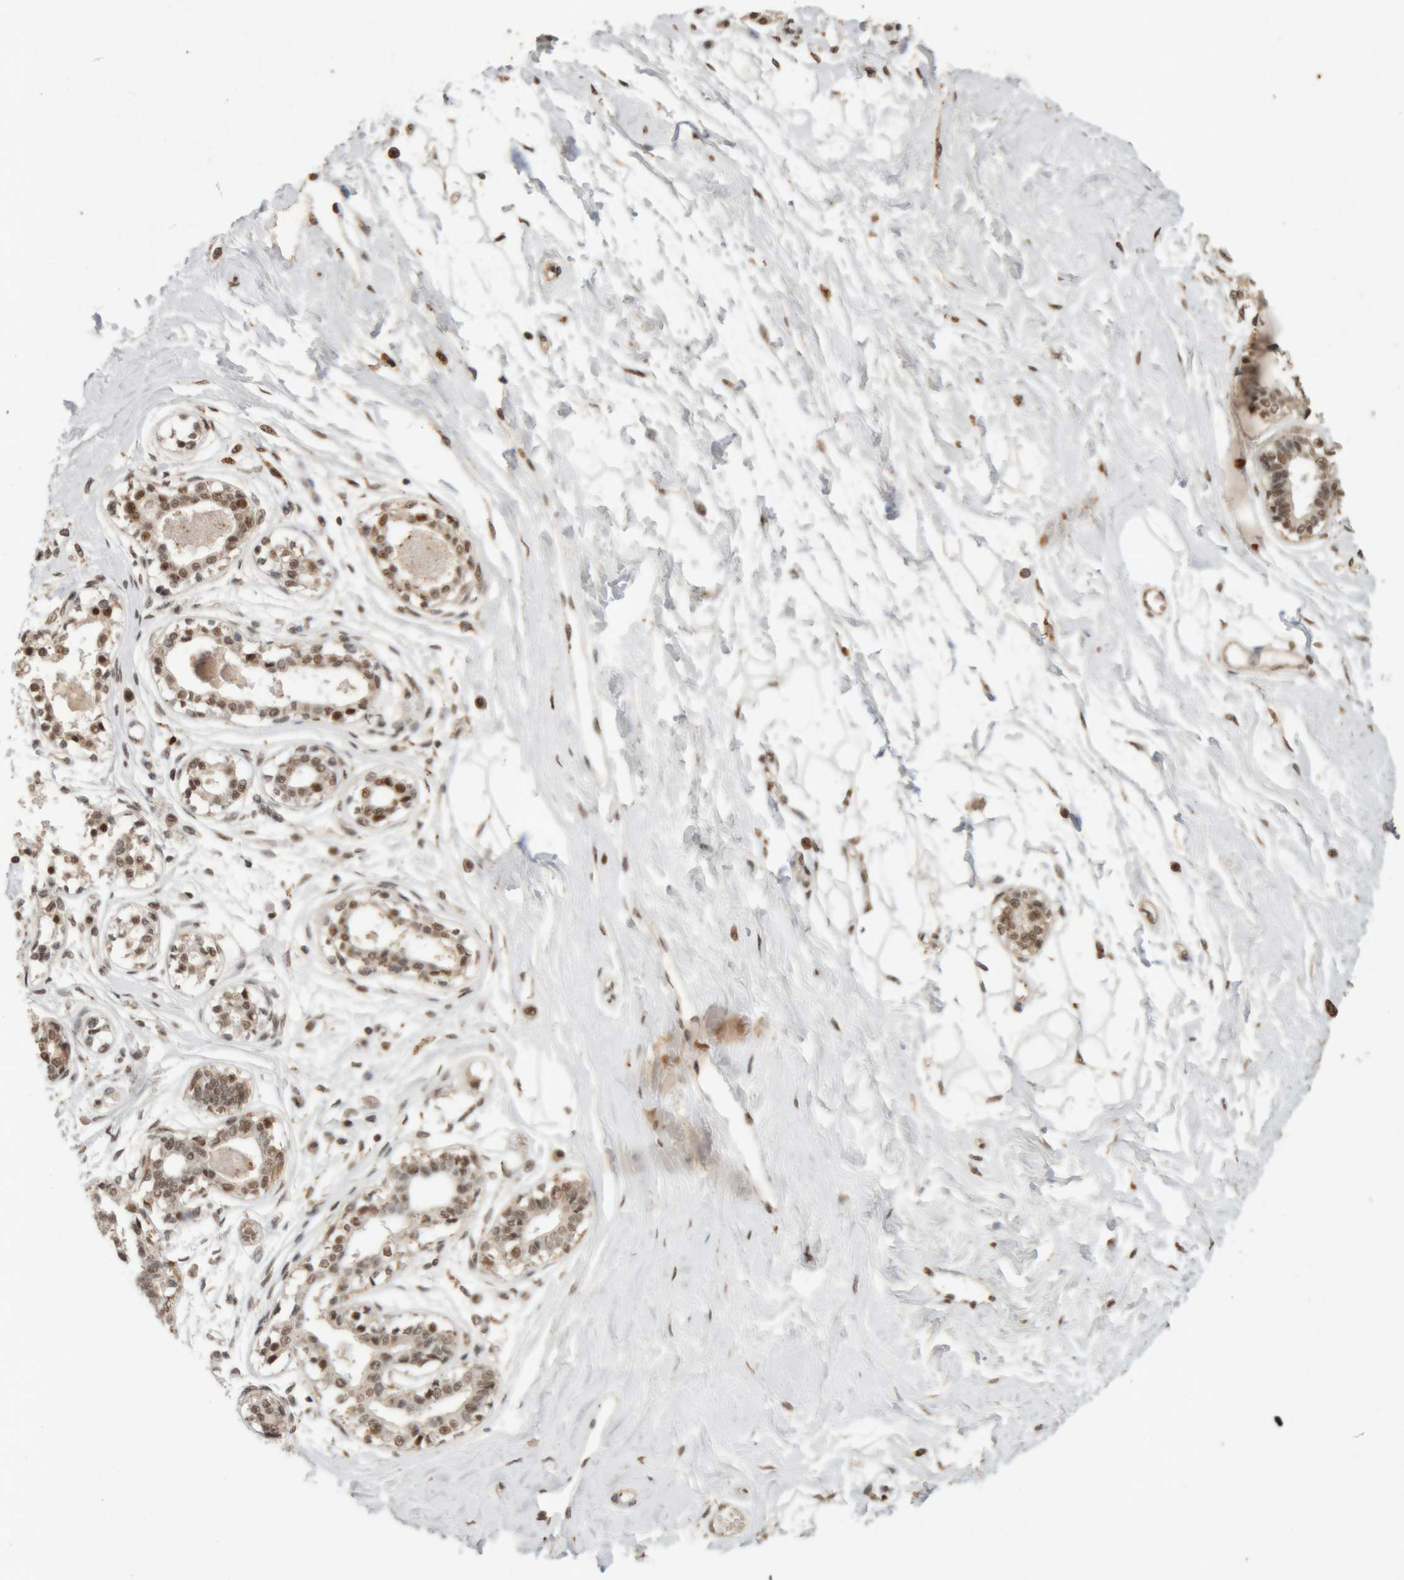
{"staining": {"intensity": "moderate", "quantity": ">75%", "location": "nuclear"}, "tissue": "breast", "cell_type": "Adipocytes", "image_type": "normal", "snomed": [{"axis": "morphology", "description": "Normal tissue, NOS"}, {"axis": "topography", "description": "Breast"}], "caption": "The photomicrograph shows a brown stain indicating the presence of a protein in the nuclear of adipocytes in breast. (DAB IHC, brown staining for protein, blue staining for nuclei).", "gene": "KEAP1", "patient": {"sex": "female", "age": 45}}